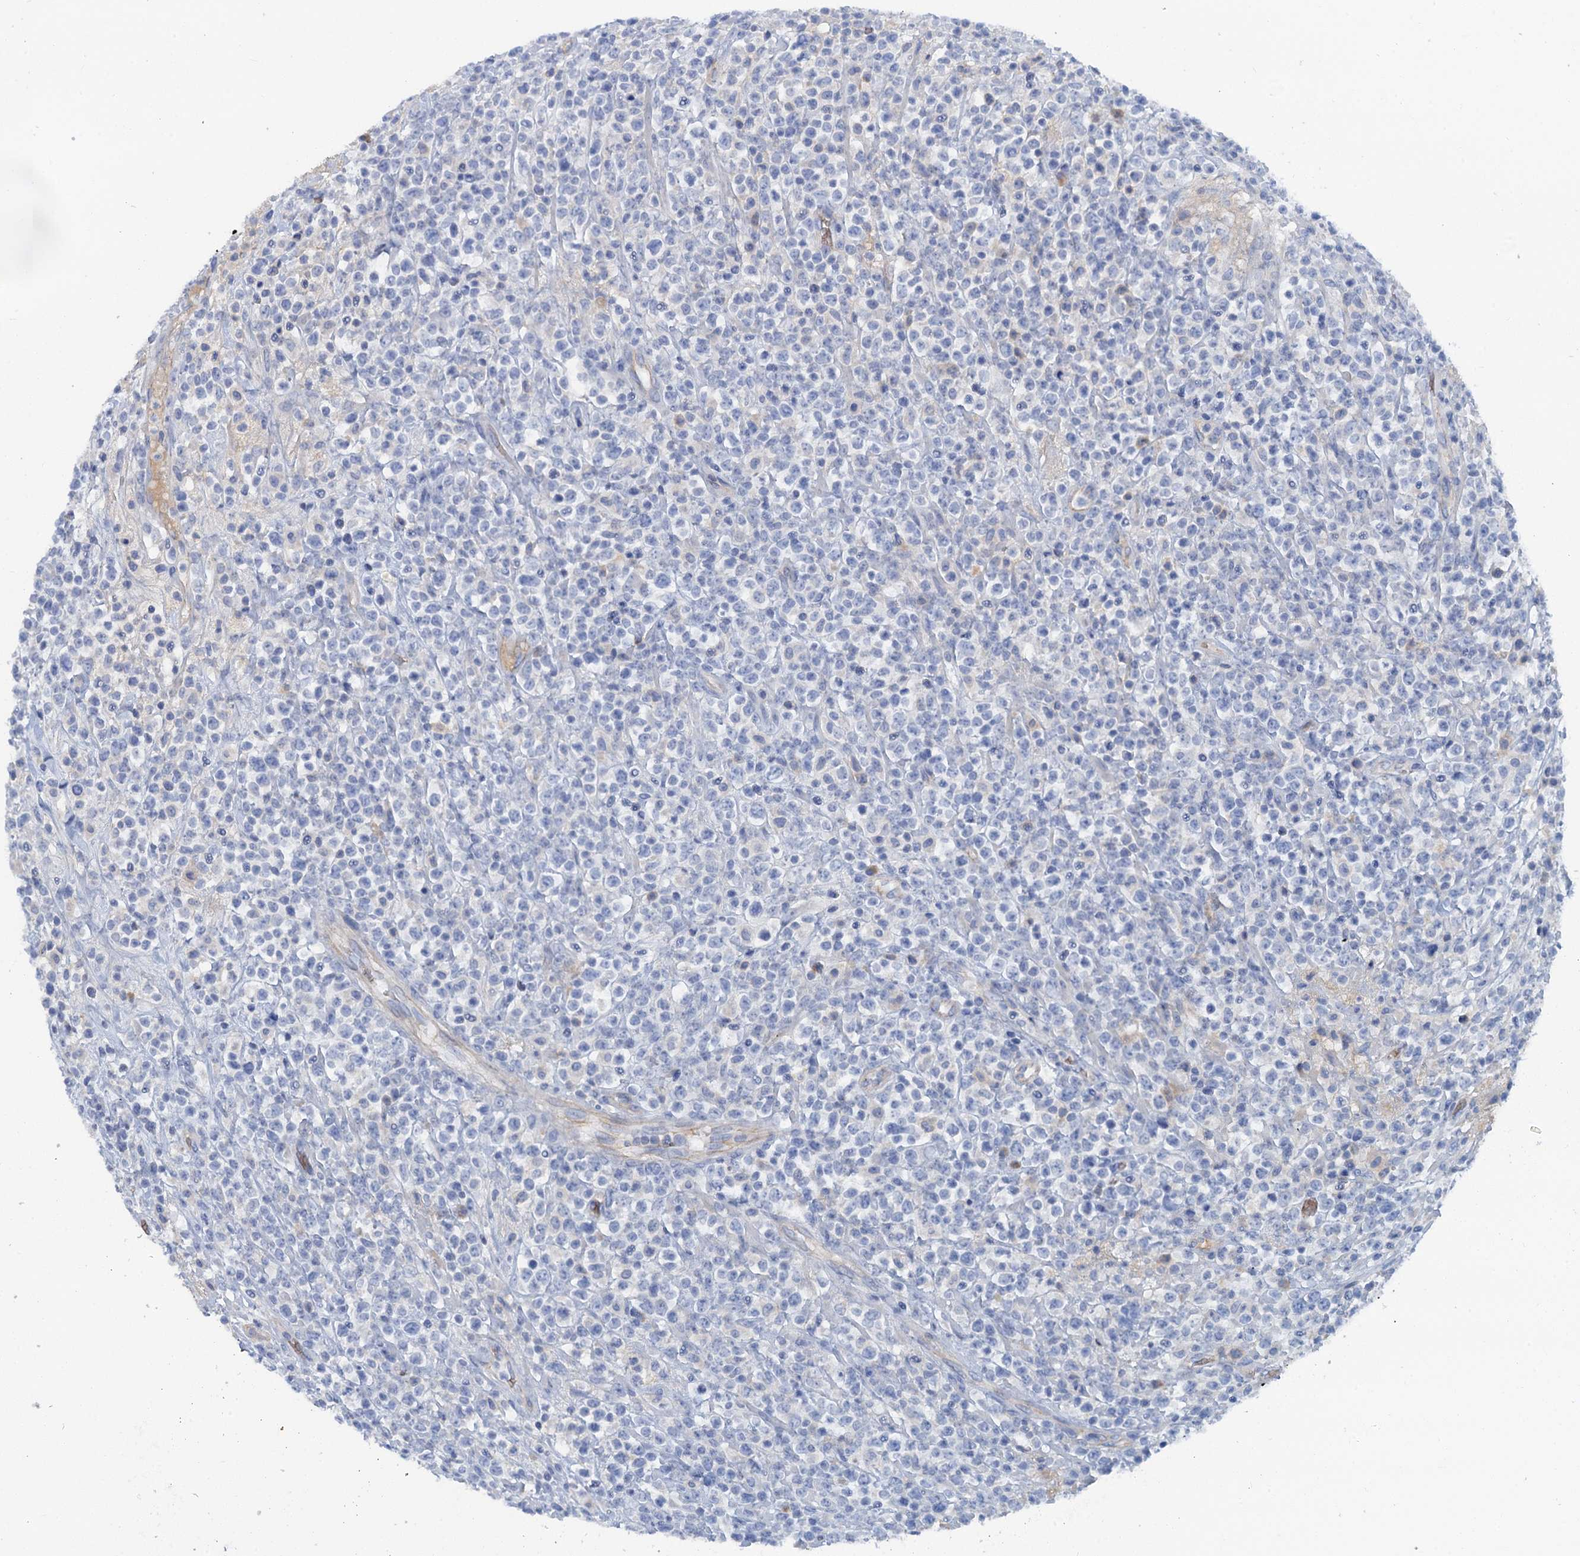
{"staining": {"intensity": "negative", "quantity": "none", "location": "none"}, "tissue": "lymphoma", "cell_type": "Tumor cells", "image_type": "cancer", "snomed": [{"axis": "morphology", "description": "Malignant lymphoma, non-Hodgkin's type, High grade"}, {"axis": "topography", "description": "Colon"}], "caption": "Human lymphoma stained for a protein using immunohistochemistry demonstrates no positivity in tumor cells.", "gene": "MYADML2", "patient": {"sex": "female", "age": 53}}